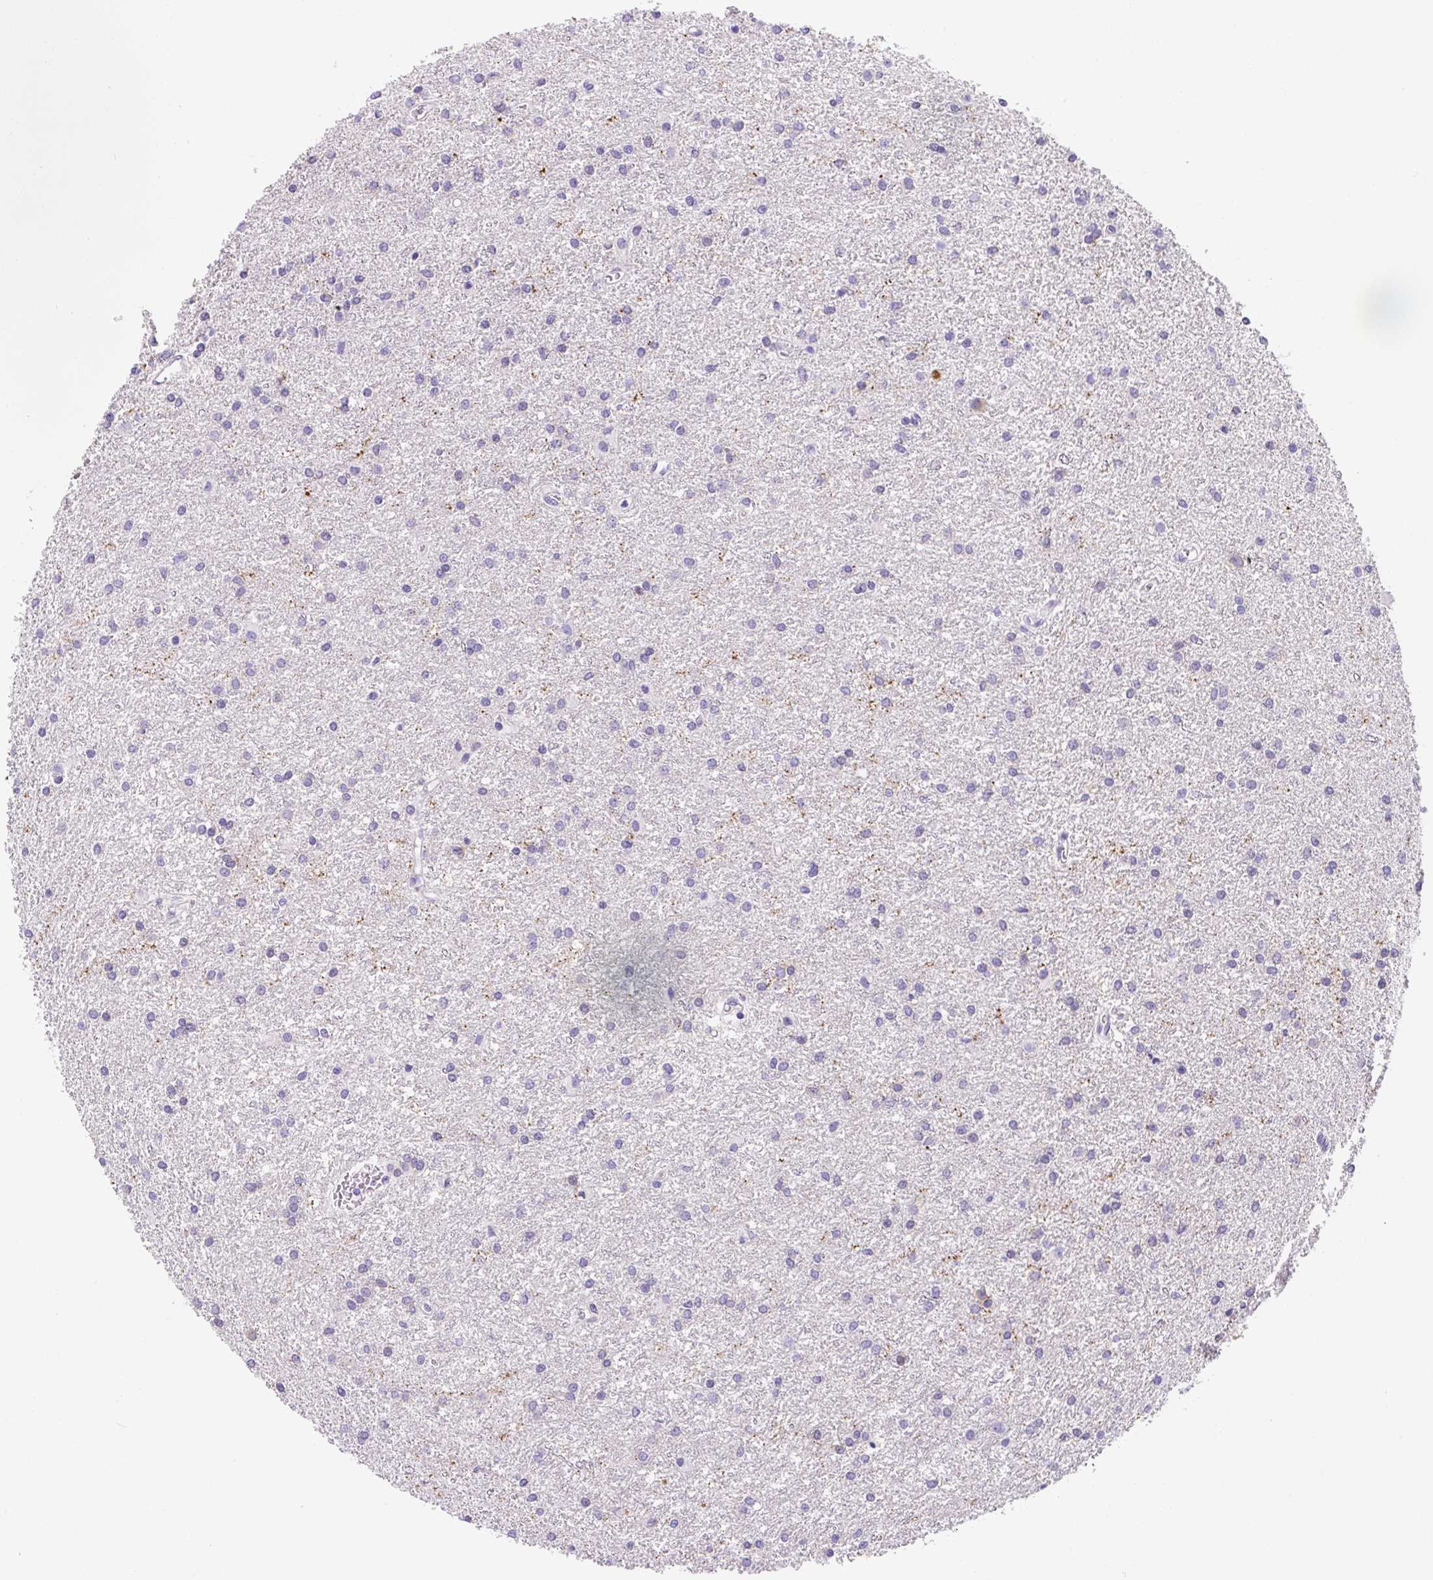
{"staining": {"intensity": "negative", "quantity": "none", "location": "none"}, "tissue": "glioma", "cell_type": "Tumor cells", "image_type": "cancer", "snomed": [{"axis": "morphology", "description": "Glioma, malignant, High grade"}, {"axis": "topography", "description": "Brain"}], "caption": "Tumor cells are negative for brown protein staining in malignant glioma (high-grade).", "gene": "ASB4", "patient": {"sex": "female", "age": 50}}